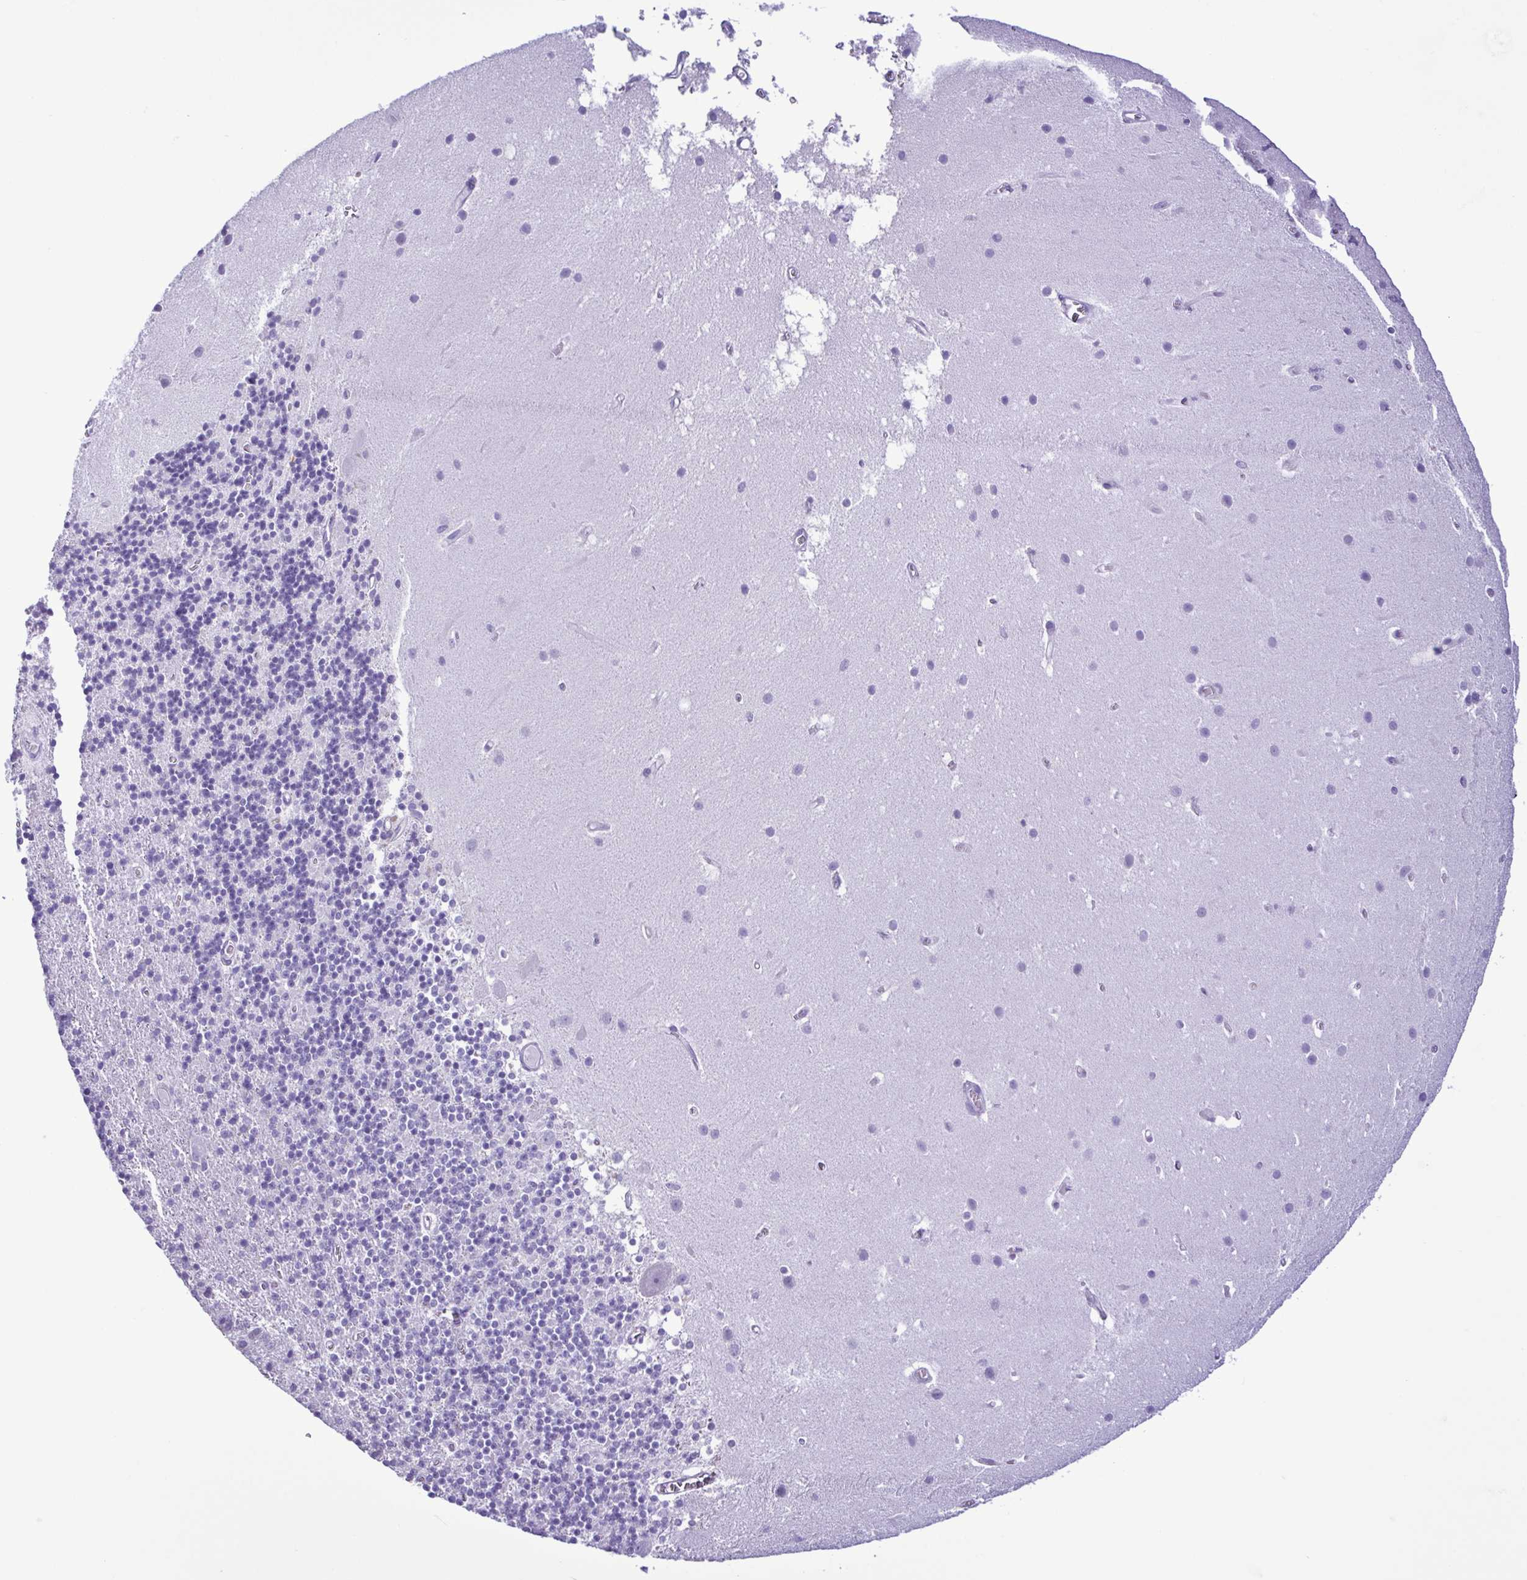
{"staining": {"intensity": "negative", "quantity": "none", "location": "none"}, "tissue": "cerebellum", "cell_type": "Cells in granular layer", "image_type": "normal", "snomed": [{"axis": "morphology", "description": "Normal tissue, NOS"}, {"axis": "topography", "description": "Cerebellum"}], "caption": "IHC photomicrograph of normal cerebellum: cerebellum stained with DAB exhibits no significant protein staining in cells in granular layer.", "gene": "CBY2", "patient": {"sex": "male", "age": 70}}